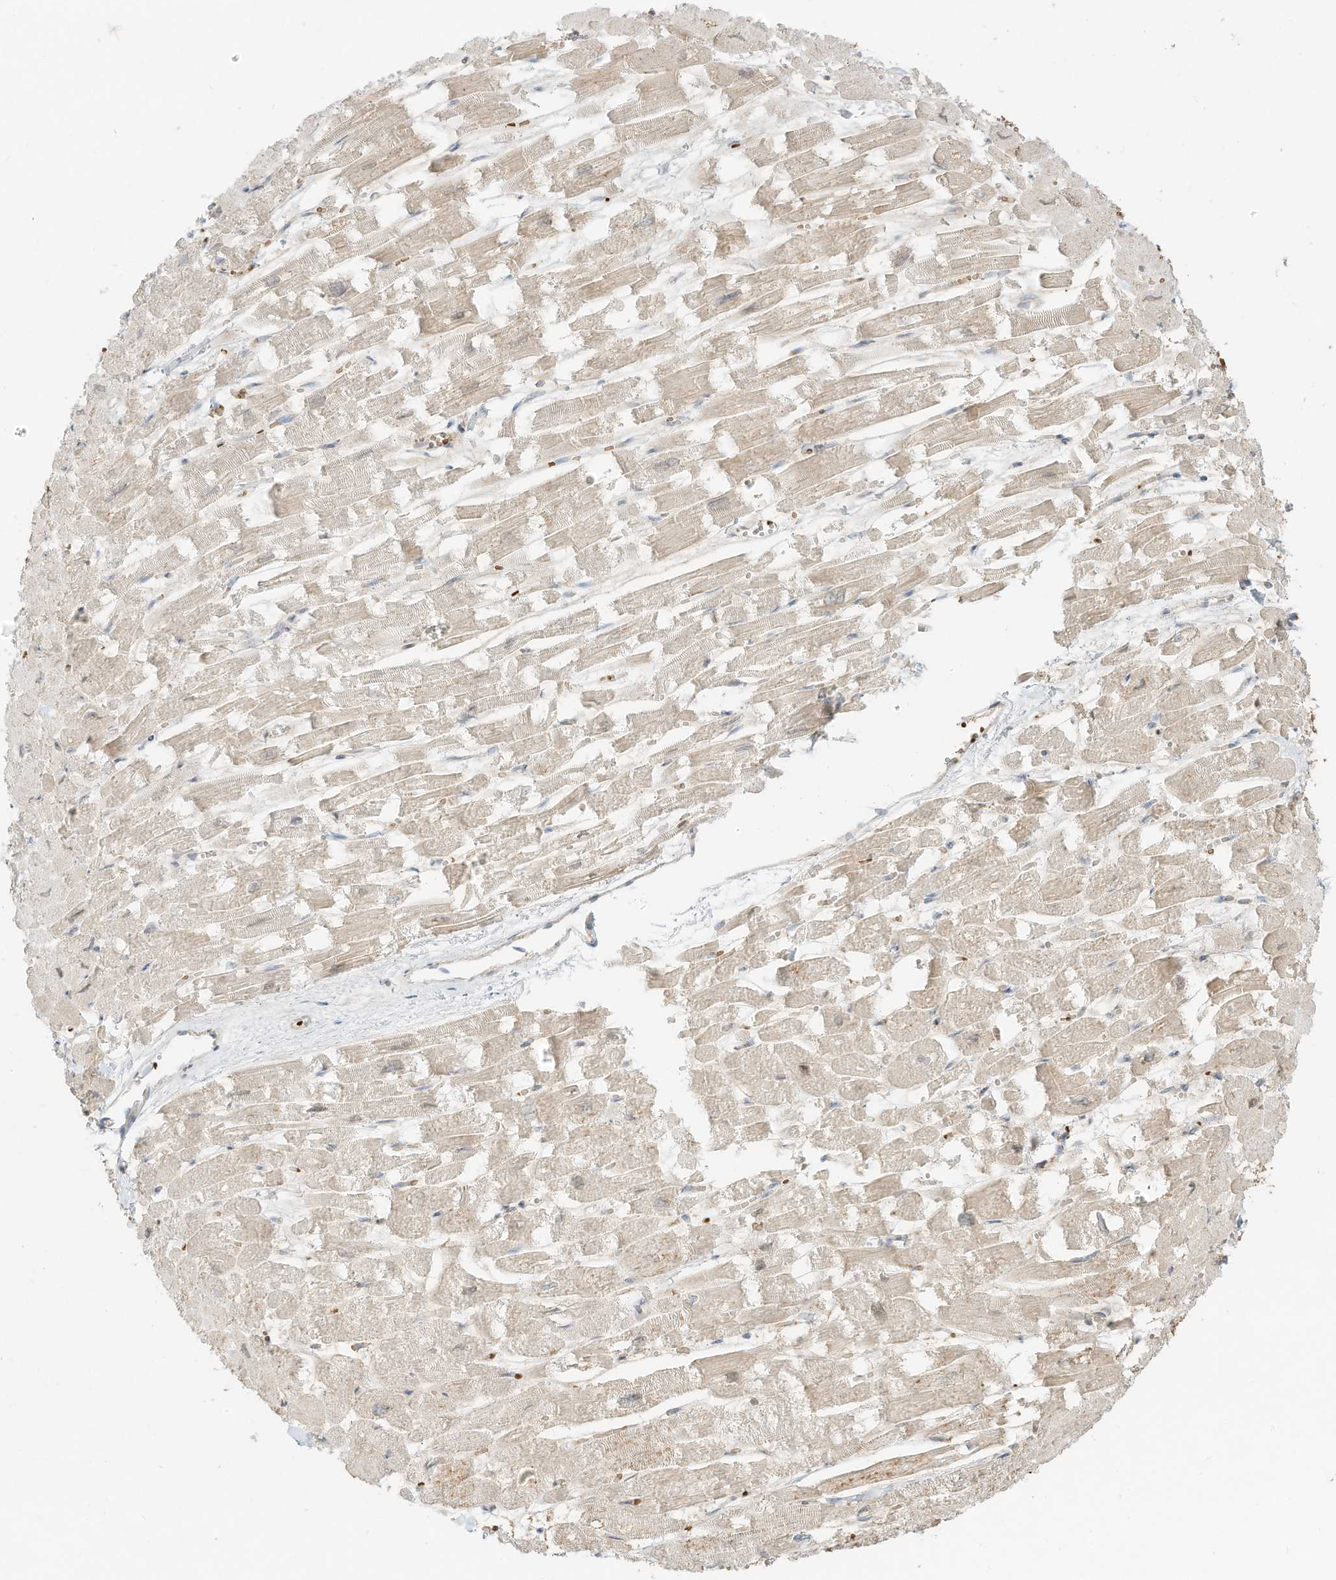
{"staining": {"intensity": "weak", "quantity": ">75%", "location": "cytoplasmic/membranous"}, "tissue": "heart muscle", "cell_type": "Cardiomyocytes", "image_type": "normal", "snomed": [{"axis": "morphology", "description": "Normal tissue, NOS"}, {"axis": "topography", "description": "Heart"}], "caption": "Human heart muscle stained with a protein marker shows weak staining in cardiomyocytes.", "gene": "OFD1", "patient": {"sex": "male", "age": 54}}